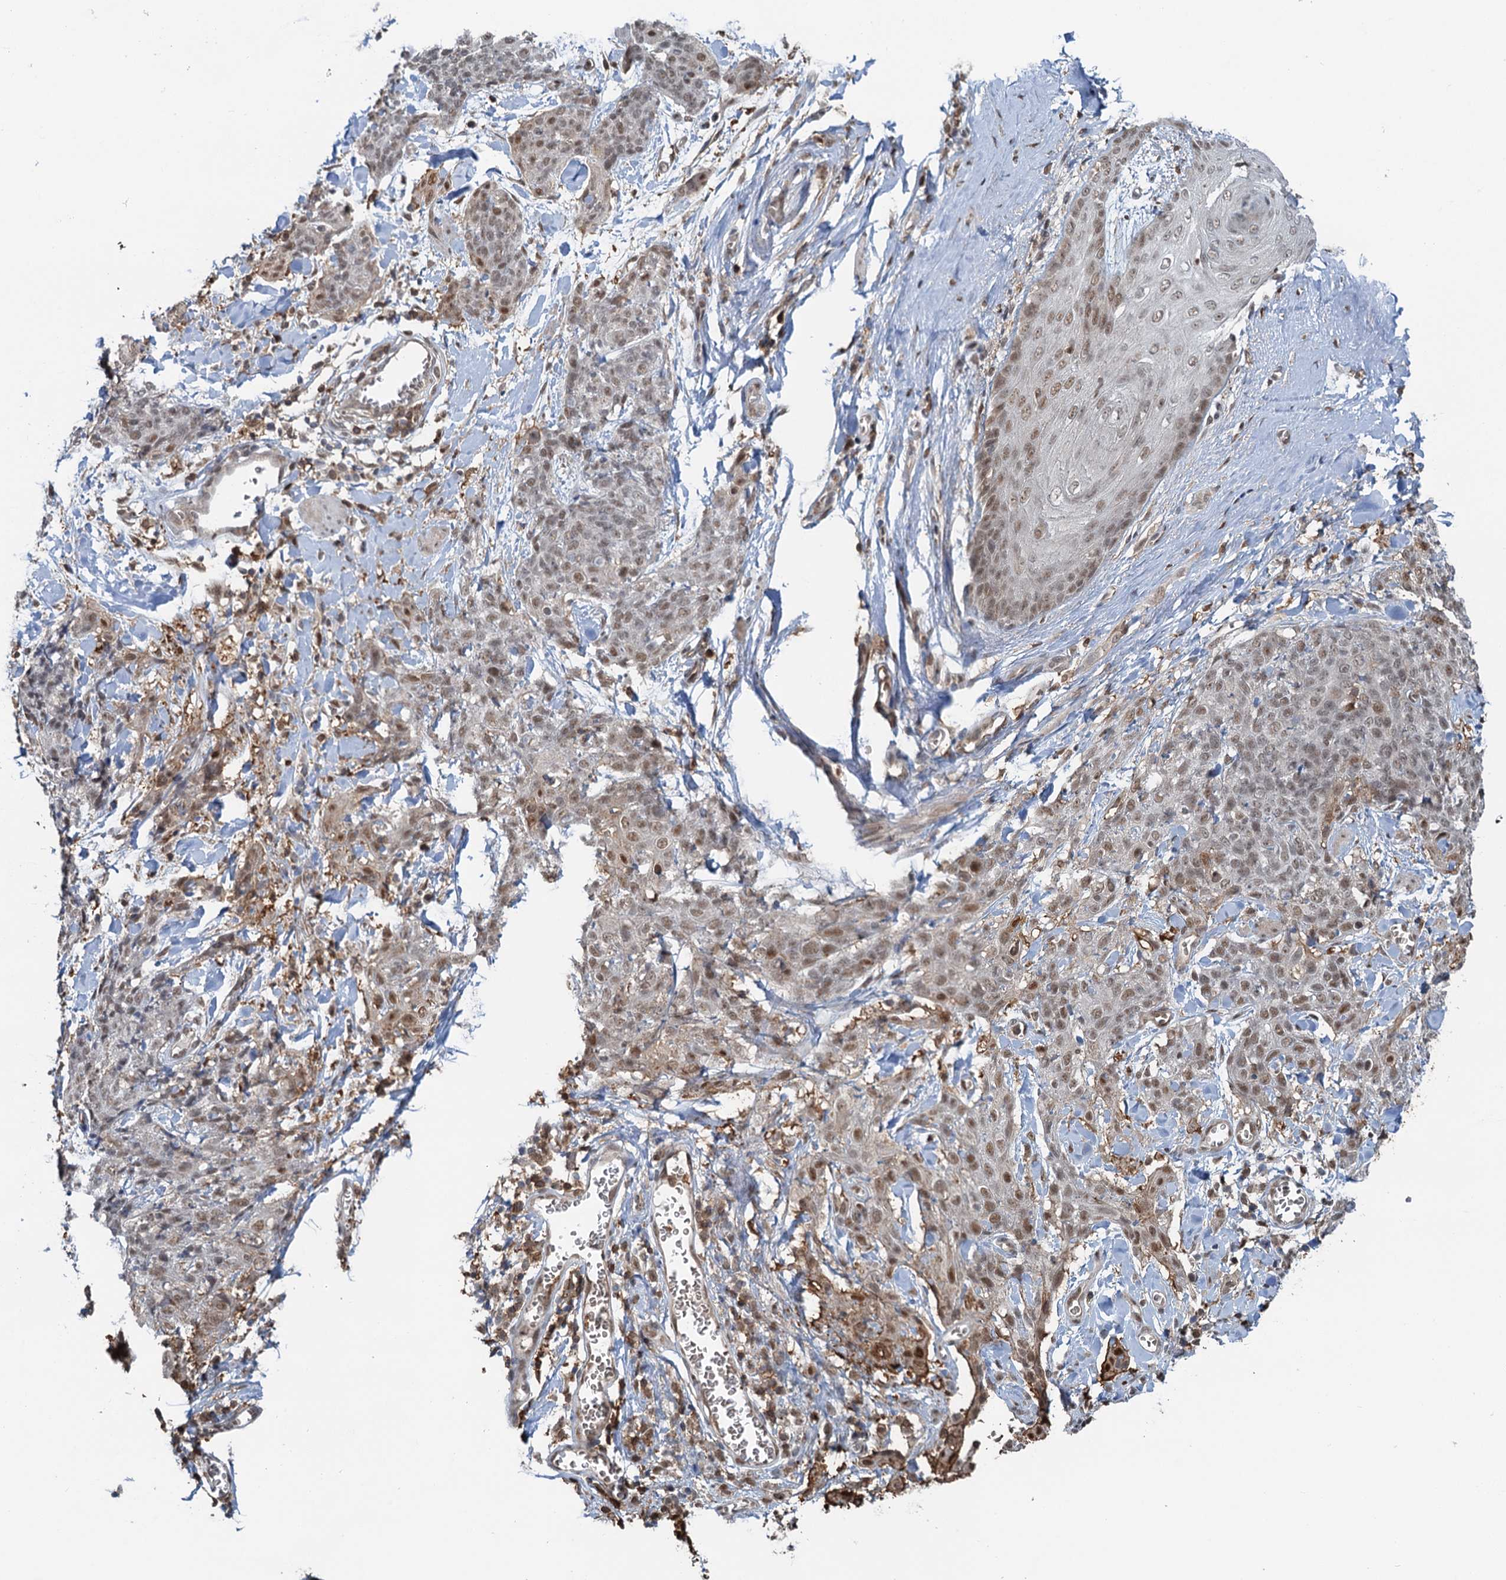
{"staining": {"intensity": "moderate", "quantity": "25%-75%", "location": "nuclear"}, "tissue": "skin cancer", "cell_type": "Tumor cells", "image_type": "cancer", "snomed": [{"axis": "morphology", "description": "Squamous cell carcinoma, NOS"}, {"axis": "topography", "description": "Skin"}, {"axis": "topography", "description": "Vulva"}], "caption": "Brown immunohistochemical staining in skin cancer displays moderate nuclear expression in approximately 25%-75% of tumor cells.", "gene": "ZNF609", "patient": {"sex": "female", "age": 85}}